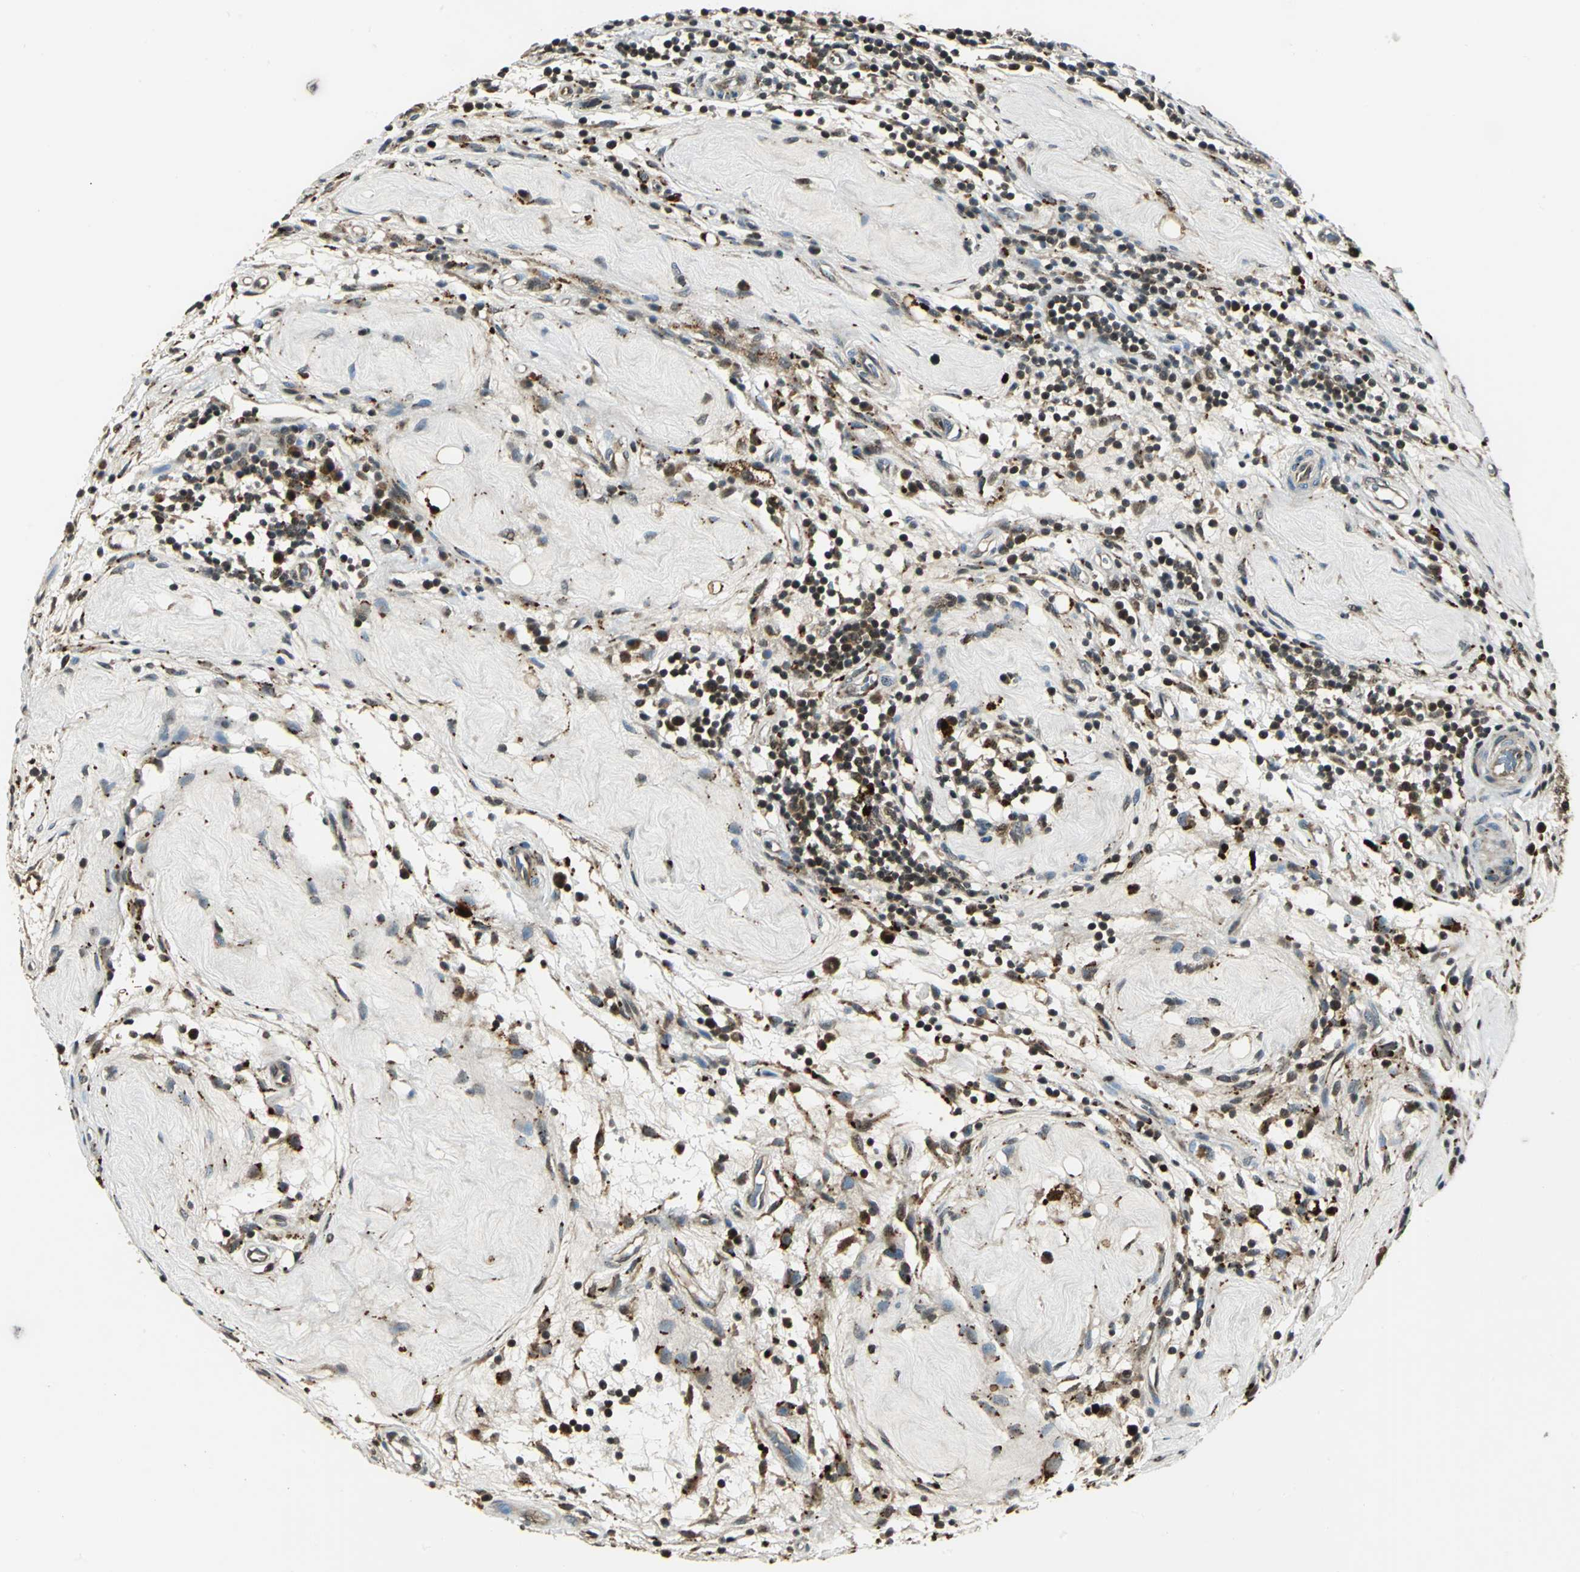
{"staining": {"intensity": "weak", "quantity": "25%-75%", "location": "cytoplasmic/membranous,nuclear"}, "tissue": "testis cancer", "cell_type": "Tumor cells", "image_type": "cancer", "snomed": [{"axis": "morphology", "description": "Seminoma, NOS"}, {"axis": "topography", "description": "Testis"}], "caption": "Testis seminoma stained for a protein reveals weak cytoplasmic/membranous and nuclear positivity in tumor cells.", "gene": "PPP1R13L", "patient": {"sex": "male", "age": 43}}